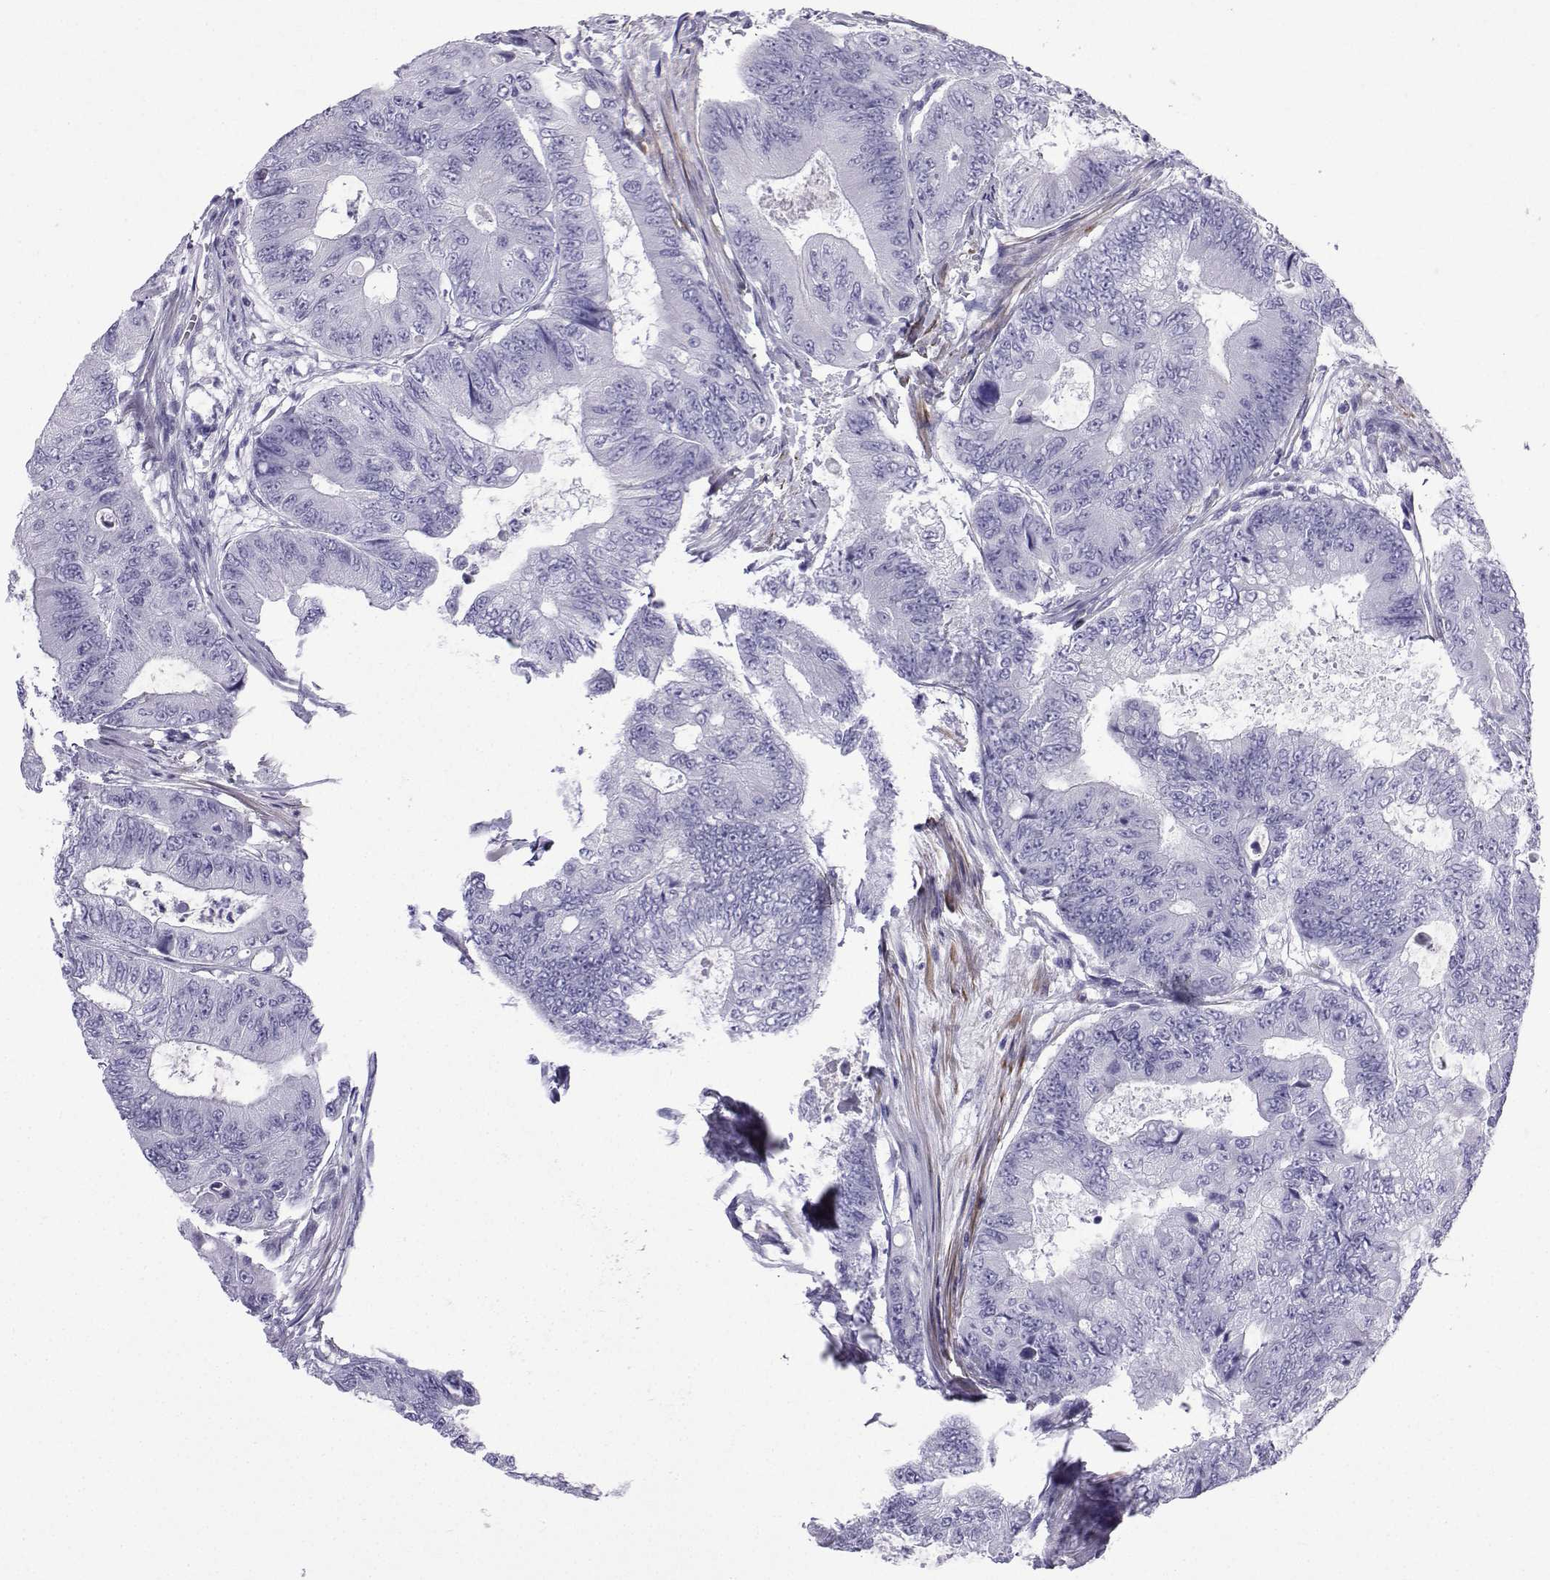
{"staining": {"intensity": "negative", "quantity": "none", "location": "none"}, "tissue": "colorectal cancer", "cell_type": "Tumor cells", "image_type": "cancer", "snomed": [{"axis": "morphology", "description": "Adenocarcinoma, NOS"}, {"axis": "topography", "description": "Colon"}], "caption": "There is no significant positivity in tumor cells of adenocarcinoma (colorectal). (DAB IHC, high magnification).", "gene": "KCNF1", "patient": {"sex": "female", "age": 48}}